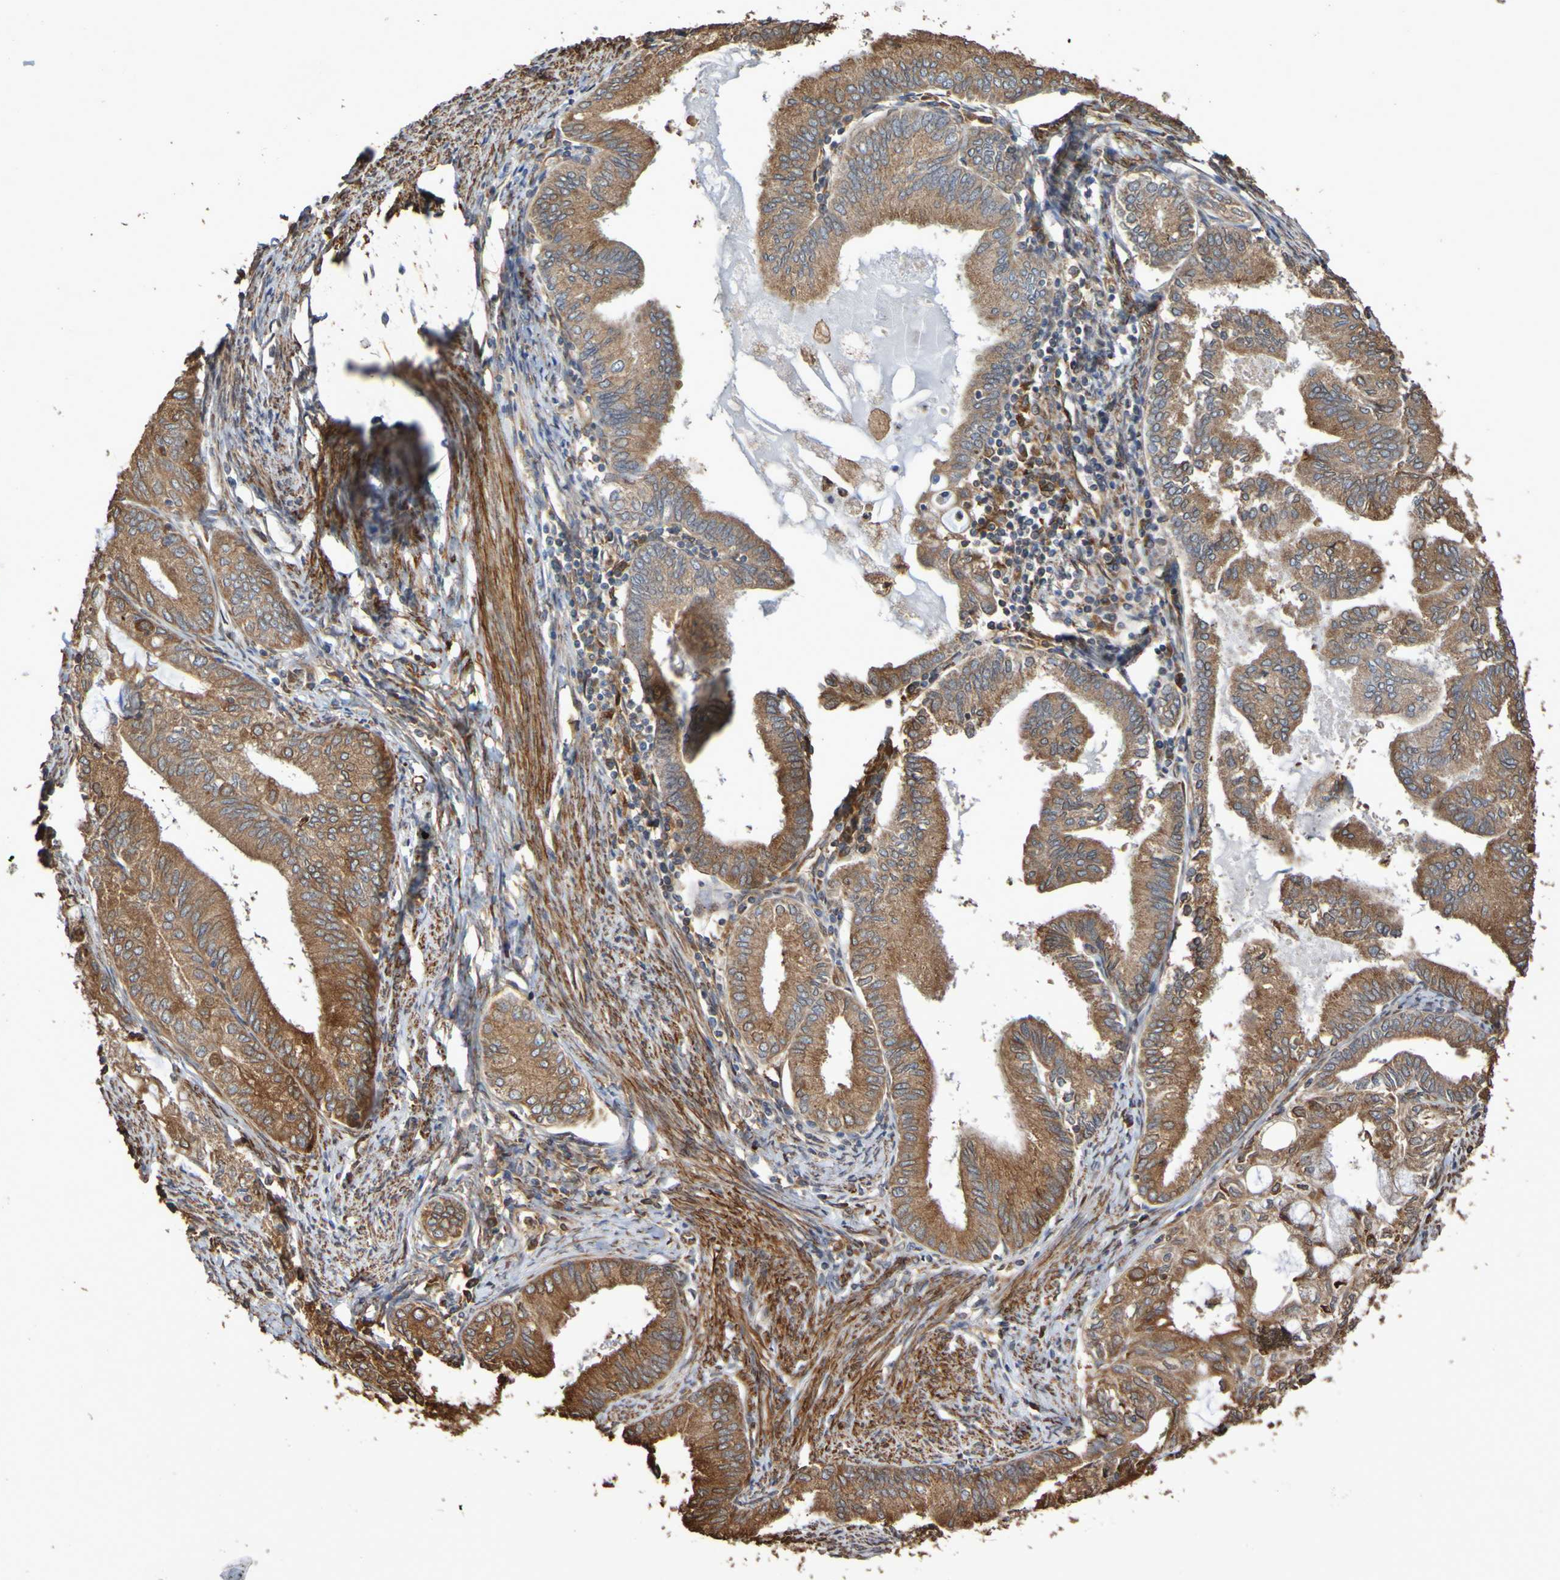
{"staining": {"intensity": "moderate", "quantity": ">75%", "location": "cytoplasmic/membranous"}, "tissue": "endometrial cancer", "cell_type": "Tumor cells", "image_type": "cancer", "snomed": [{"axis": "morphology", "description": "Adenocarcinoma, NOS"}, {"axis": "topography", "description": "Endometrium"}], "caption": "Protein analysis of endometrial adenocarcinoma tissue shows moderate cytoplasmic/membranous positivity in about >75% of tumor cells. (Stains: DAB (3,3'-diaminobenzidine) in brown, nuclei in blue, Microscopy: brightfield microscopy at high magnification).", "gene": "RAB11A", "patient": {"sex": "female", "age": 86}}